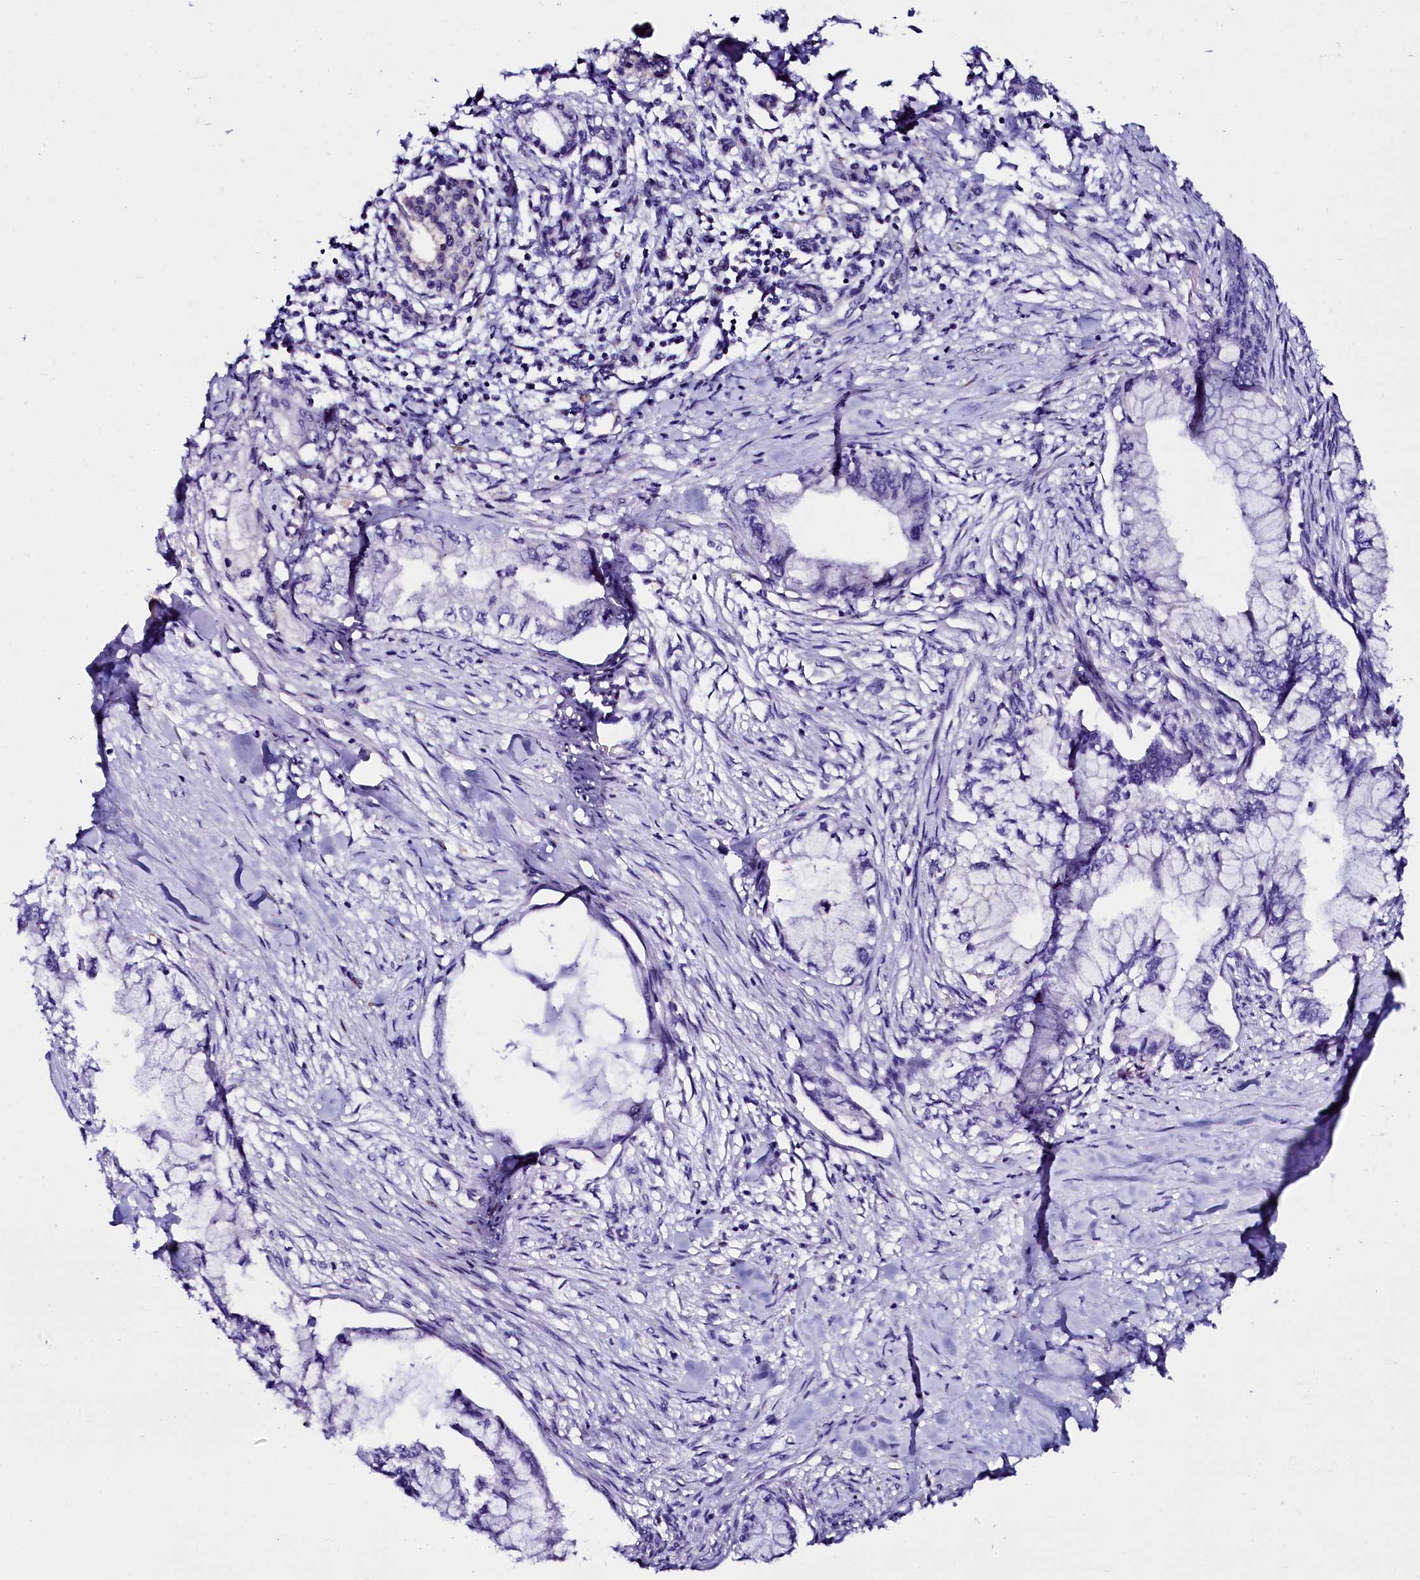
{"staining": {"intensity": "negative", "quantity": "none", "location": "none"}, "tissue": "pancreatic cancer", "cell_type": "Tumor cells", "image_type": "cancer", "snomed": [{"axis": "morphology", "description": "Adenocarcinoma, NOS"}, {"axis": "topography", "description": "Pancreas"}], "caption": "This is an immunohistochemistry micrograph of human adenocarcinoma (pancreatic). There is no expression in tumor cells.", "gene": "OTOL1", "patient": {"sex": "female", "age": 78}}